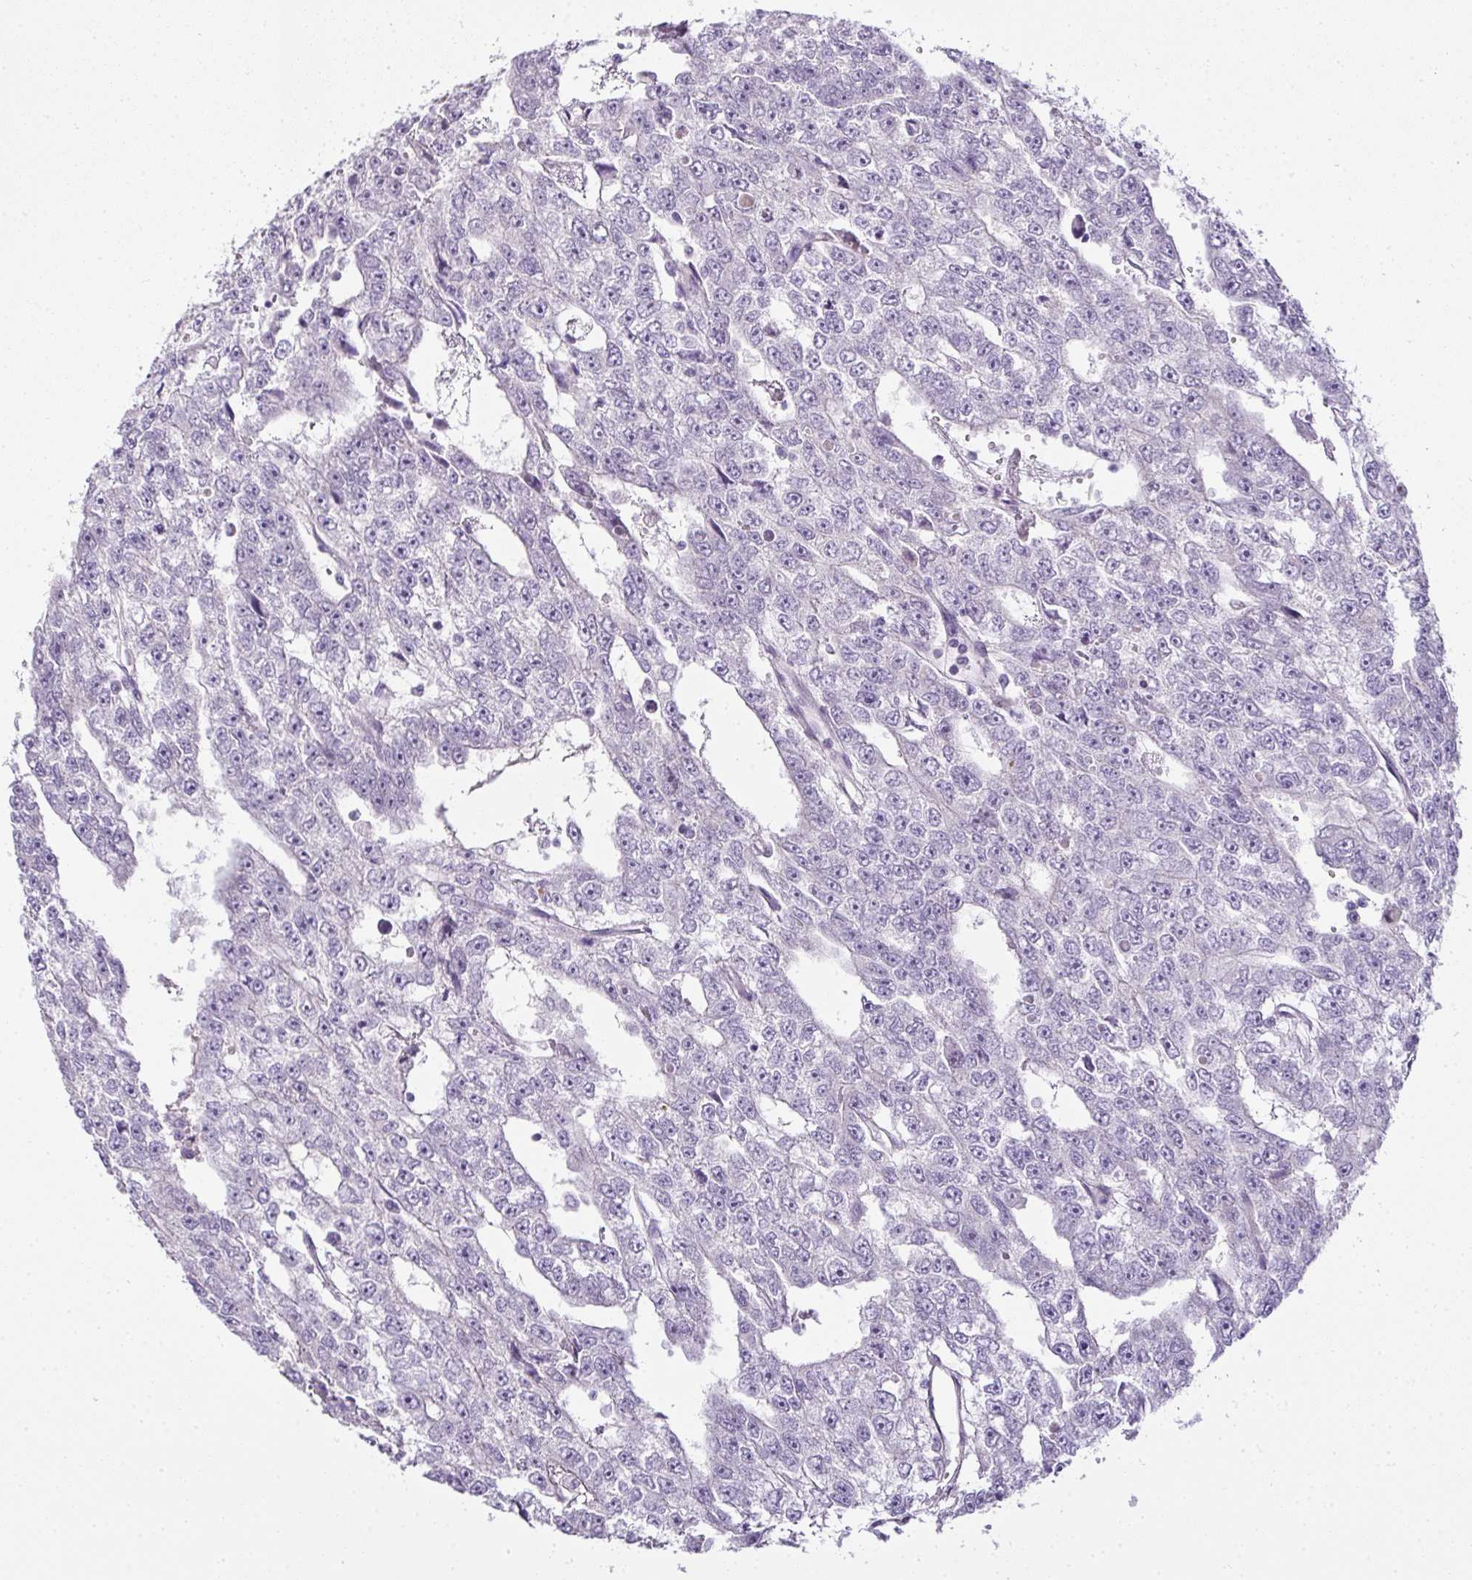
{"staining": {"intensity": "negative", "quantity": "none", "location": "none"}, "tissue": "testis cancer", "cell_type": "Tumor cells", "image_type": "cancer", "snomed": [{"axis": "morphology", "description": "Carcinoma, Embryonal, NOS"}, {"axis": "topography", "description": "Testis"}], "caption": "Human testis embryonal carcinoma stained for a protein using immunohistochemistry displays no positivity in tumor cells.", "gene": "CMPK1", "patient": {"sex": "male", "age": 20}}